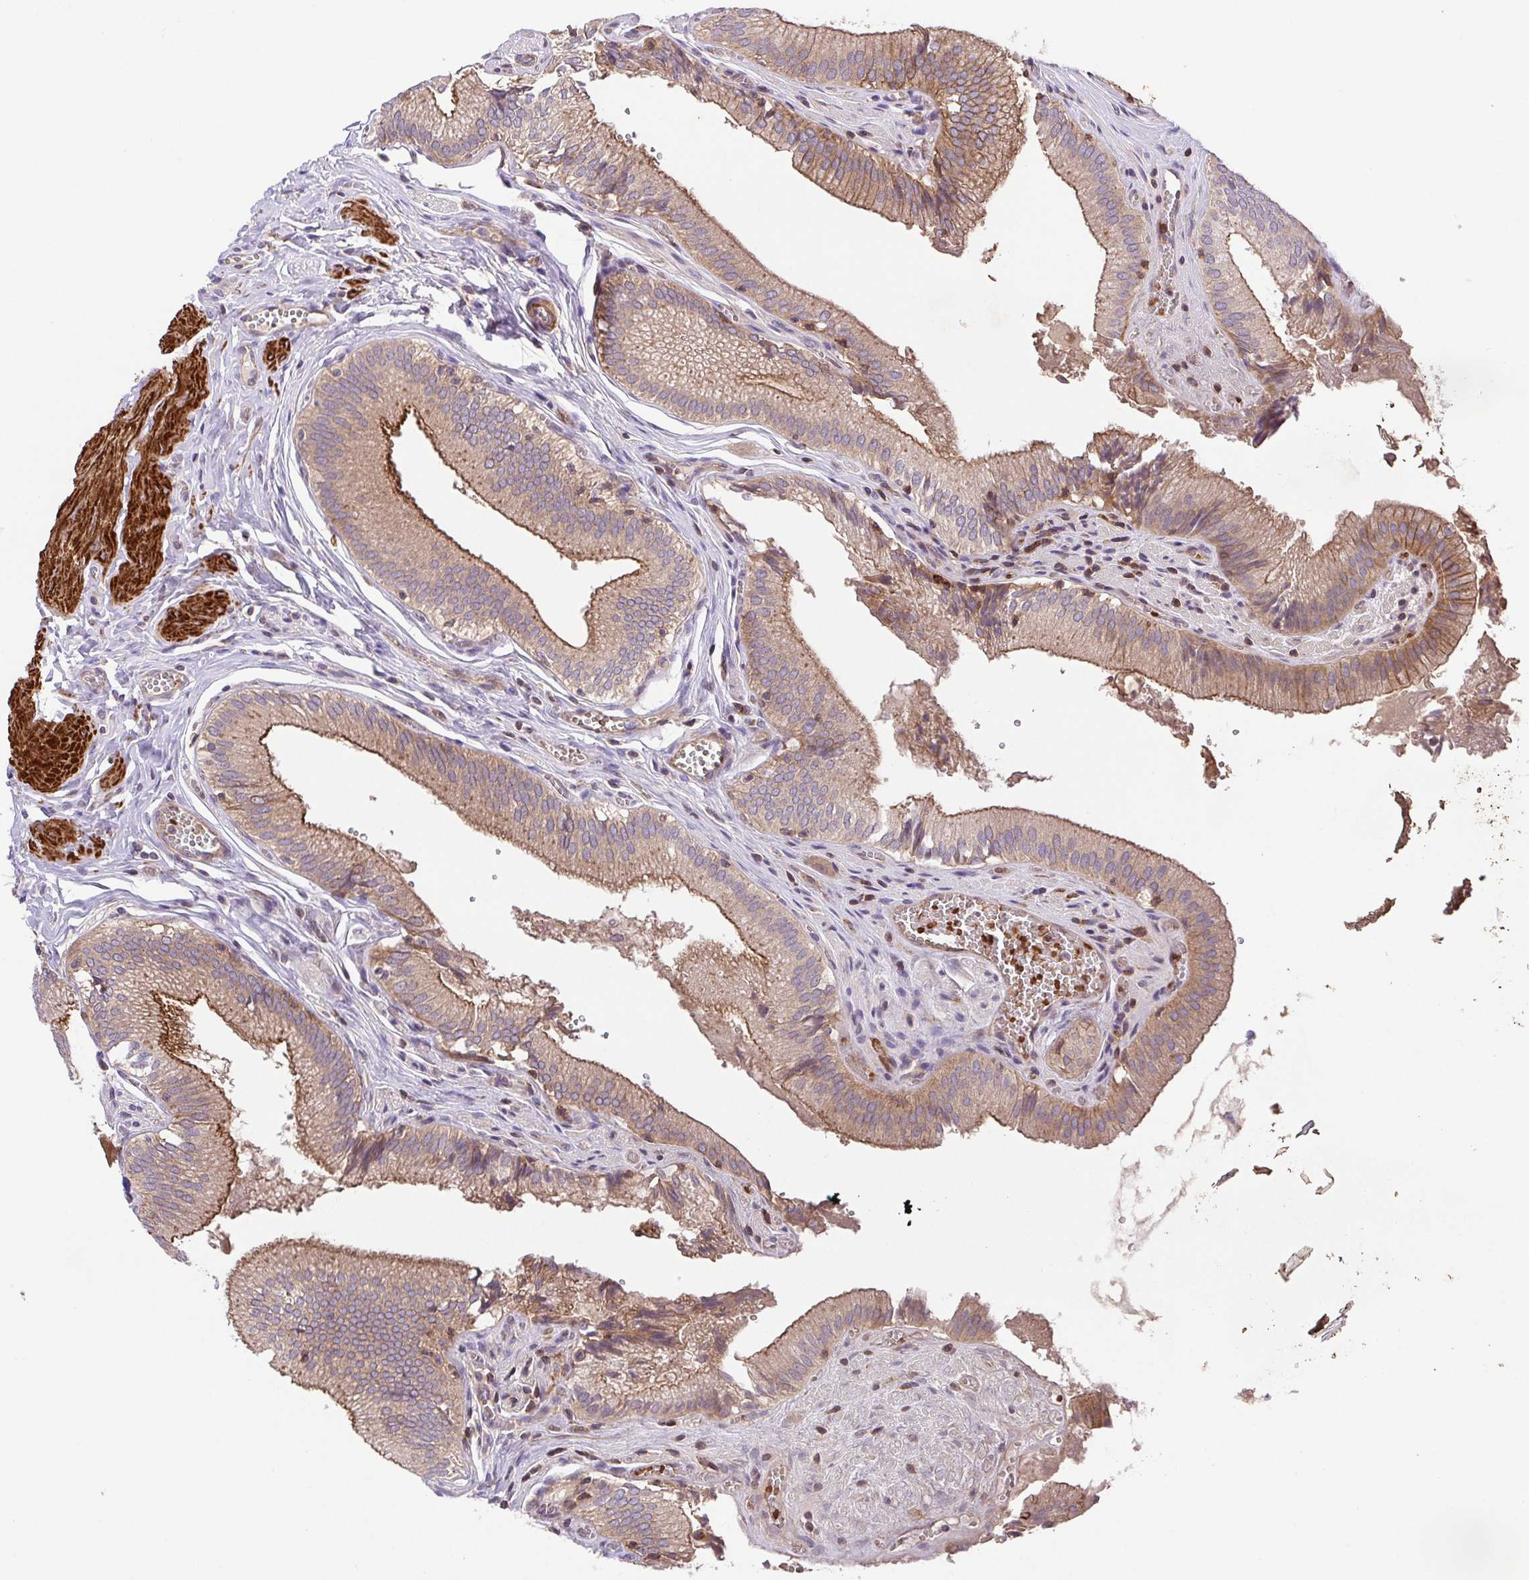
{"staining": {"intensity": "moderate", "quantity": ">75%", "location": "cytoplasmic/membranous"}, "tissue": "gallbladder", "cell_type": "Glandular cells", "image_type": "normal", "snomed": [{"axis": "morphology", "description": "Normal tissue, NOS"}, {"axis": "topography", "description": "Gallbladder"}, {"axis": "topography", "description": "Peripheral nerve tissue"}], "caption": "Gallbladder stained for a protein (brown) exhibits moderate cytoplasmic/membranous positive staining in about >75% of glandular cells.", "gene": "IDE", "patient": {"sex": "male", "age": 17}}